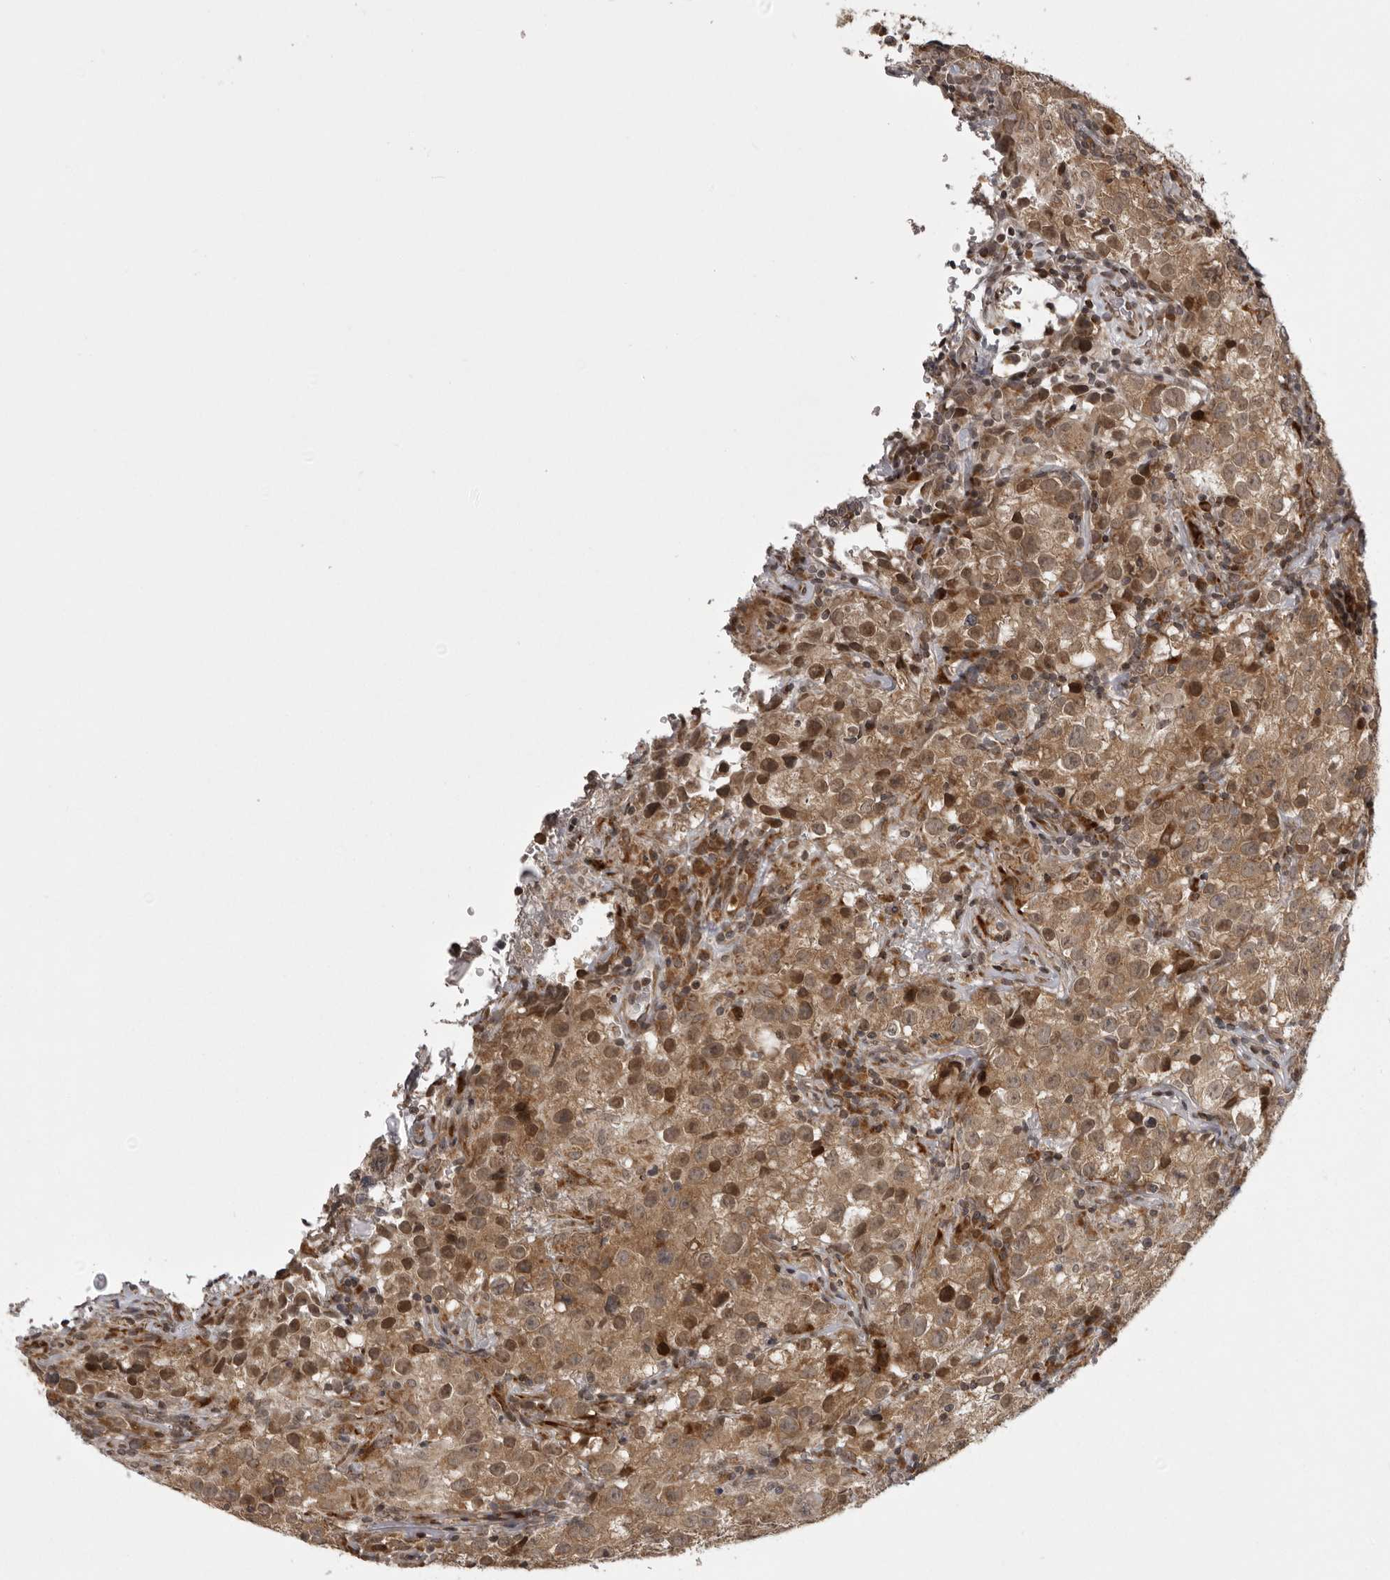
{"staining": {"intensity": "moderate", "quantity": ">75%", "location": "cytoplasmic/membranous,nuclear"}, "tissue": "testis cancer", "cell_type": "Tumor cells", "image_type": "cancer", "snomed": [{"axis": "morphology", "description": "Seminoma, NOS"}, {"axis": "morphology", "description": "Carcinoma, Embryonal, NOS"}, {"axis": "topography", "description": "Testis"}], "caption": "A high-resolution photomicrograph shows immunohistochemistry staining of embryonal carcinoma (testis), which exhibits moderate cytoplasmic/membranous and nuclear positivity in approximately >75% of tumor cells.", "gene": "C1orf109", "patient": {"sex": "male", "age": 43}}